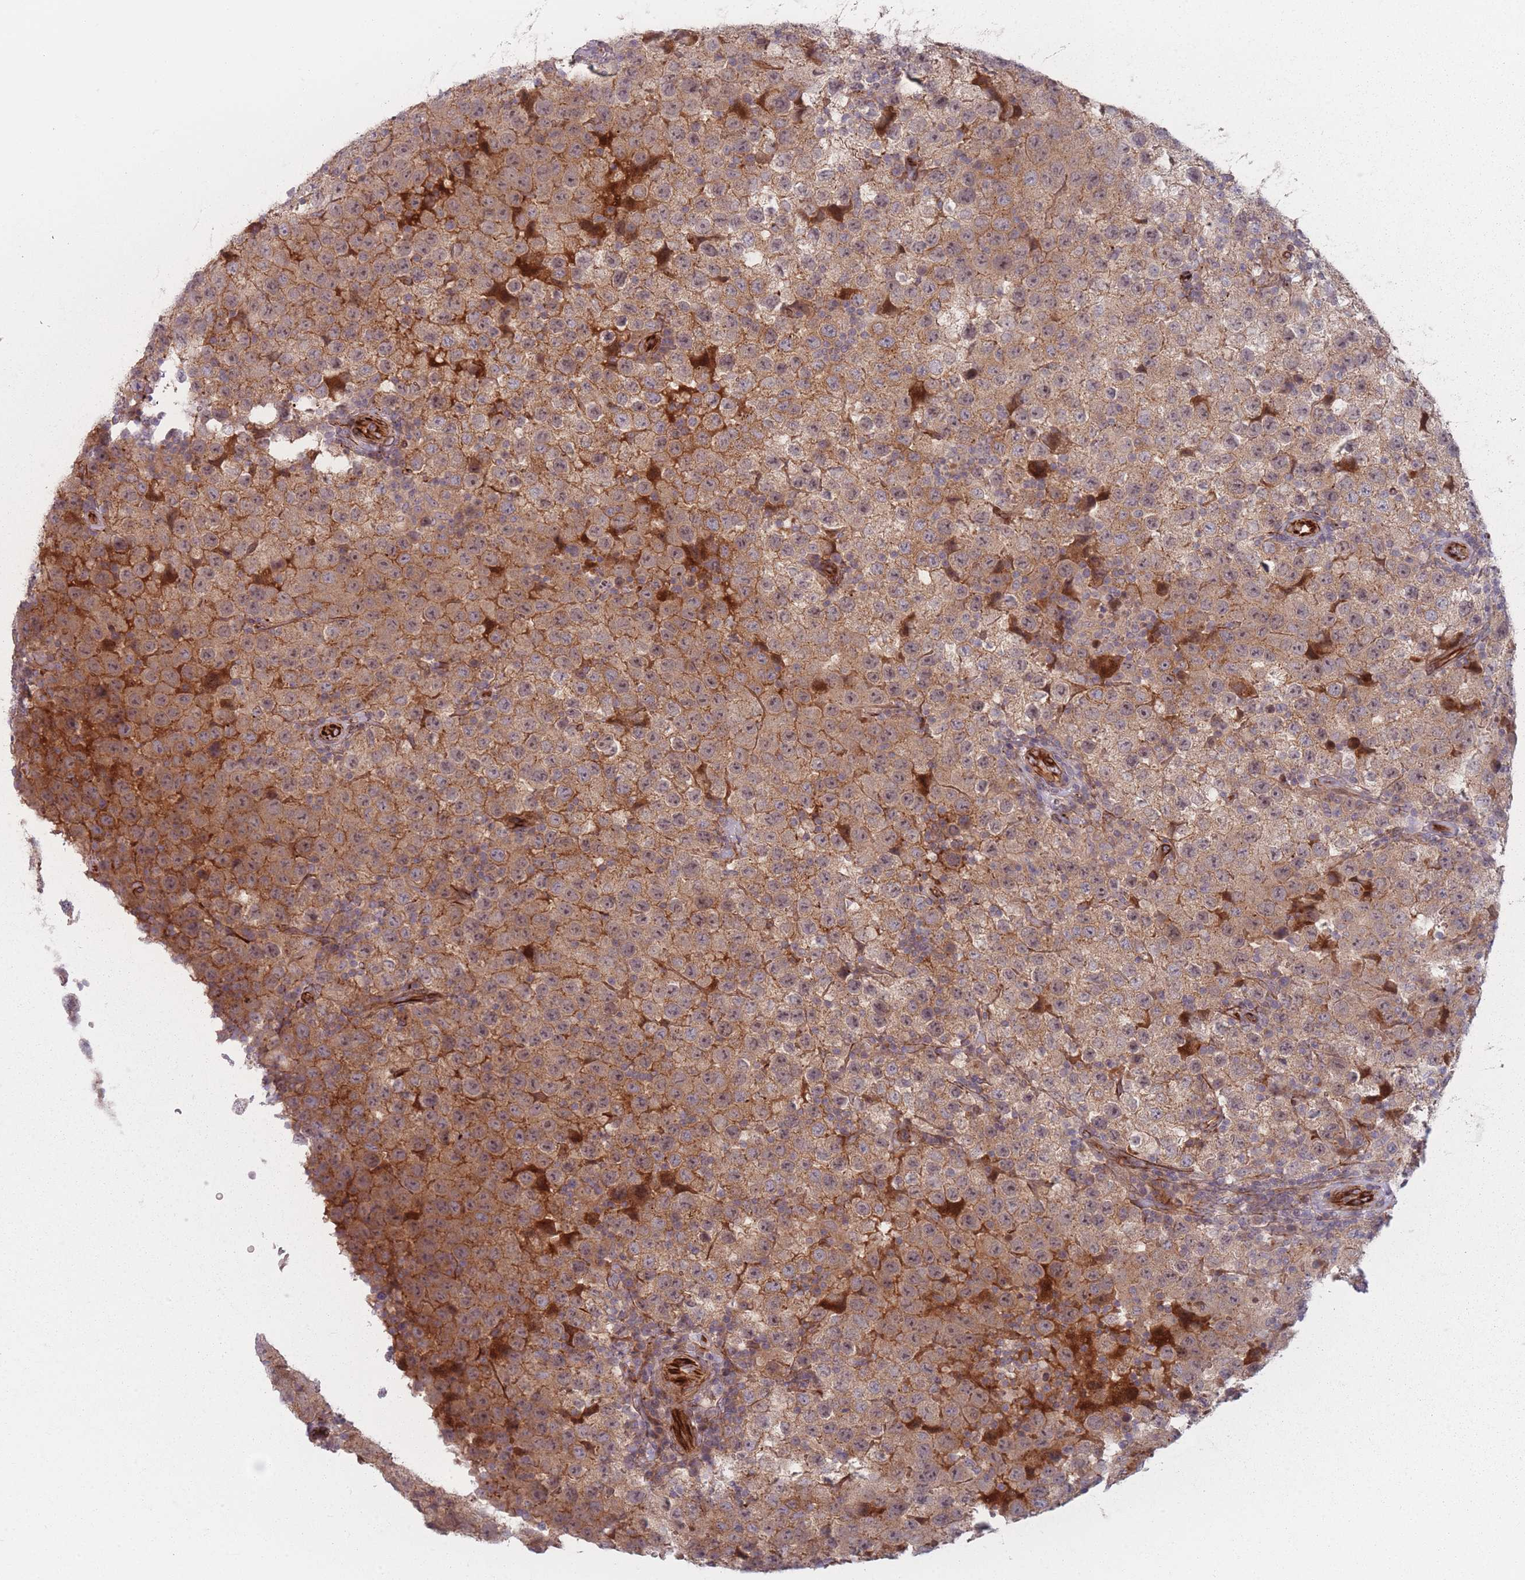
{"staining": {"intensity": "weak", "quantity": ">75%", "location": "cytoplasmic/membranous"}, "tissue": "testis cancer", "cell_type": "Tumor cells", "image_type": "cancer", "snomed": [{"axis": "morphology", "description": "Seminoma, NOS"}, {"axis": "morphology", "description": "Carcinoma, Embryonal, NOS"}, {"axis": "topography", "description": "Testis"}], "caption": "A histopathology image of testis seminoma stained for a protein demonstrates weak cytoplasmic/membranous brown staining in tumor cells. (IHC, brightfield microscopy, high magnification).", "gene": "EEF1AKMT2", "patient": {"sex": "male", "age": 41}}